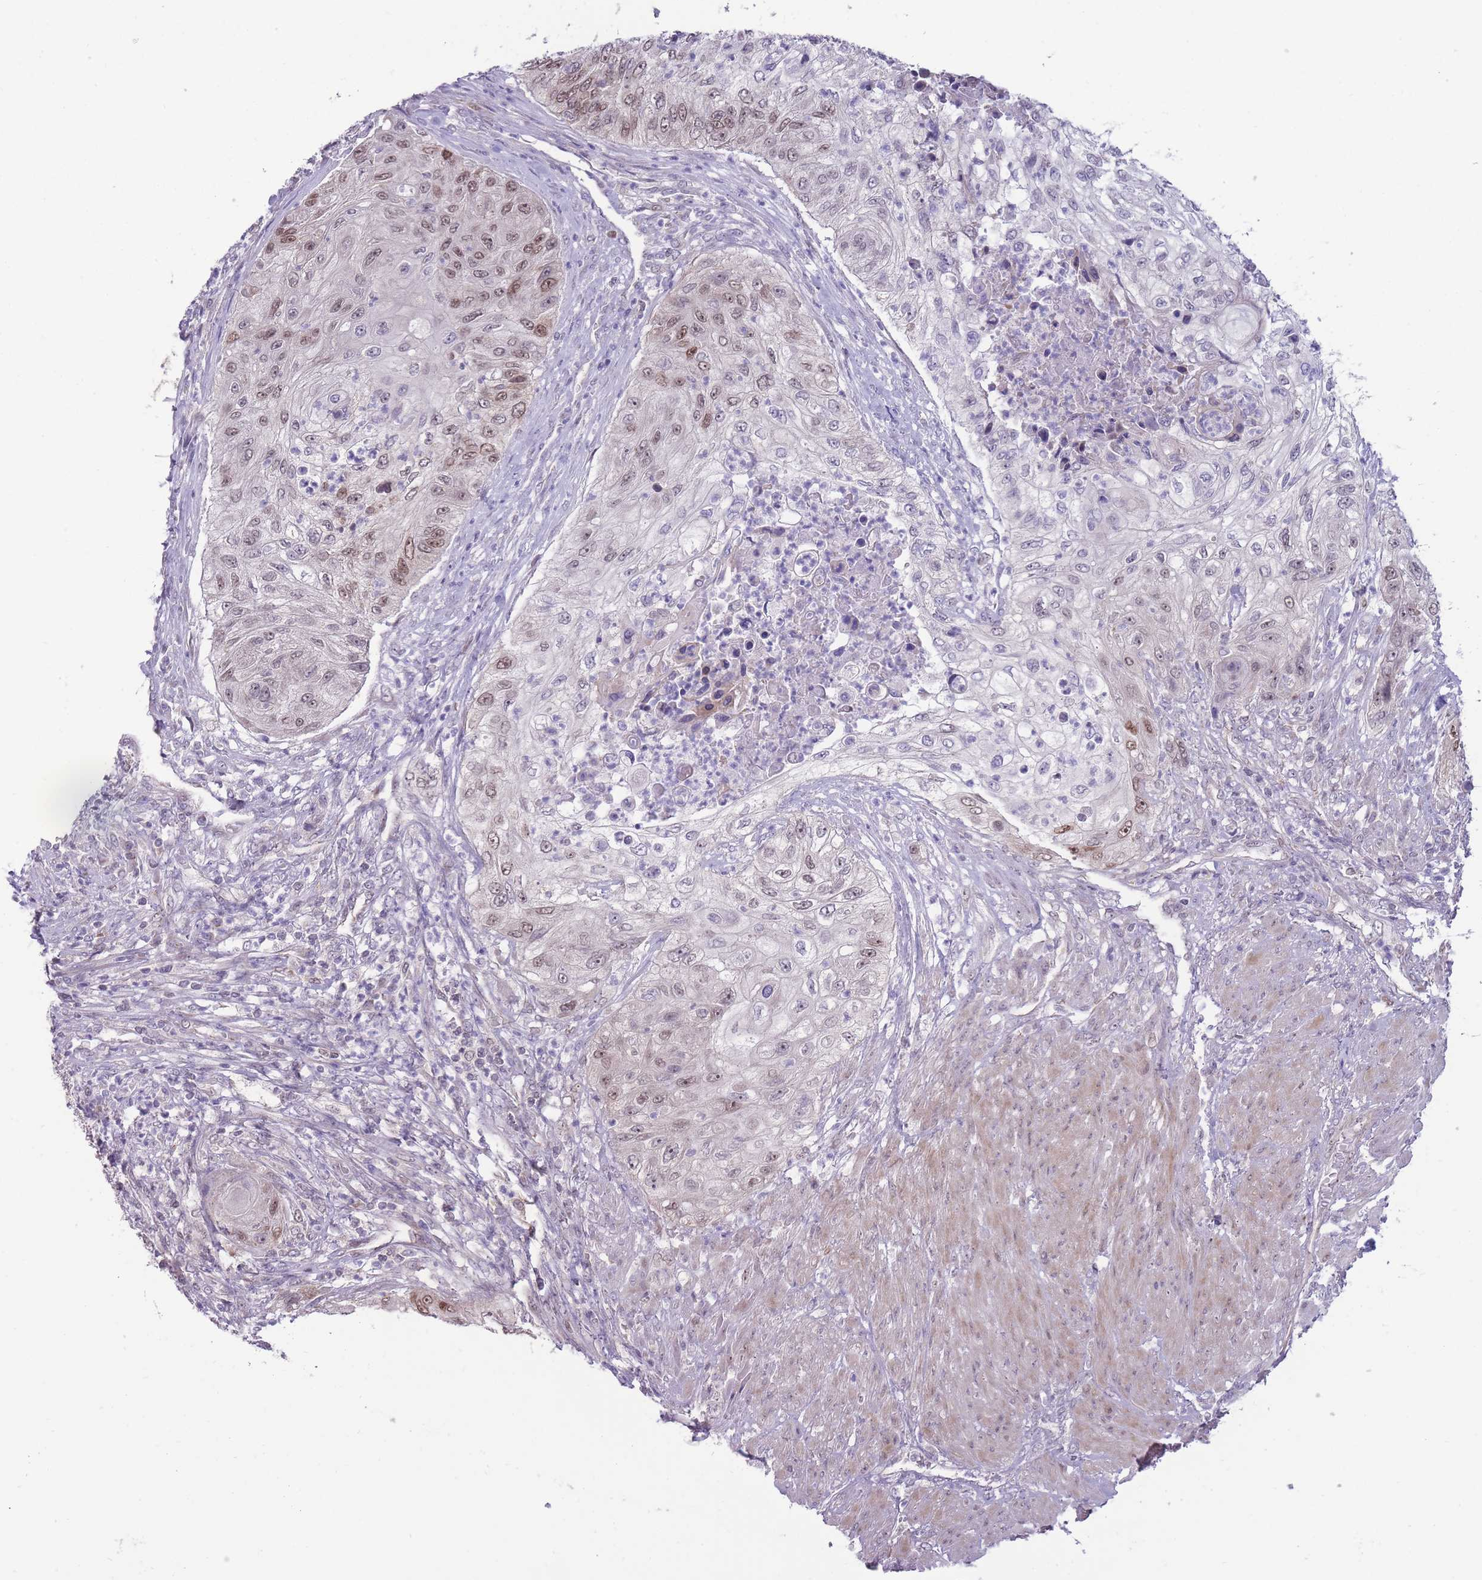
{"staining": {"intensity": "strong", "quantity": "25%-75%", "location": "nuclear"}, "tissue": "urothelial cancer", "cell_type": "Tumor cells", "image_type": "cancer", "snomed": [{"axis": "morphology", "description": "Urothelial carcinoma, High grade"}, {"axis": "topography", "description": "Urinary bladder"}], "caption": "A brown stain highlights strong nuclear staining of a protein in high-grade urothelial carcinoma tumor cells.", "gene": "MCIDAS", "patient": {"sex": "female", "age": 60}}